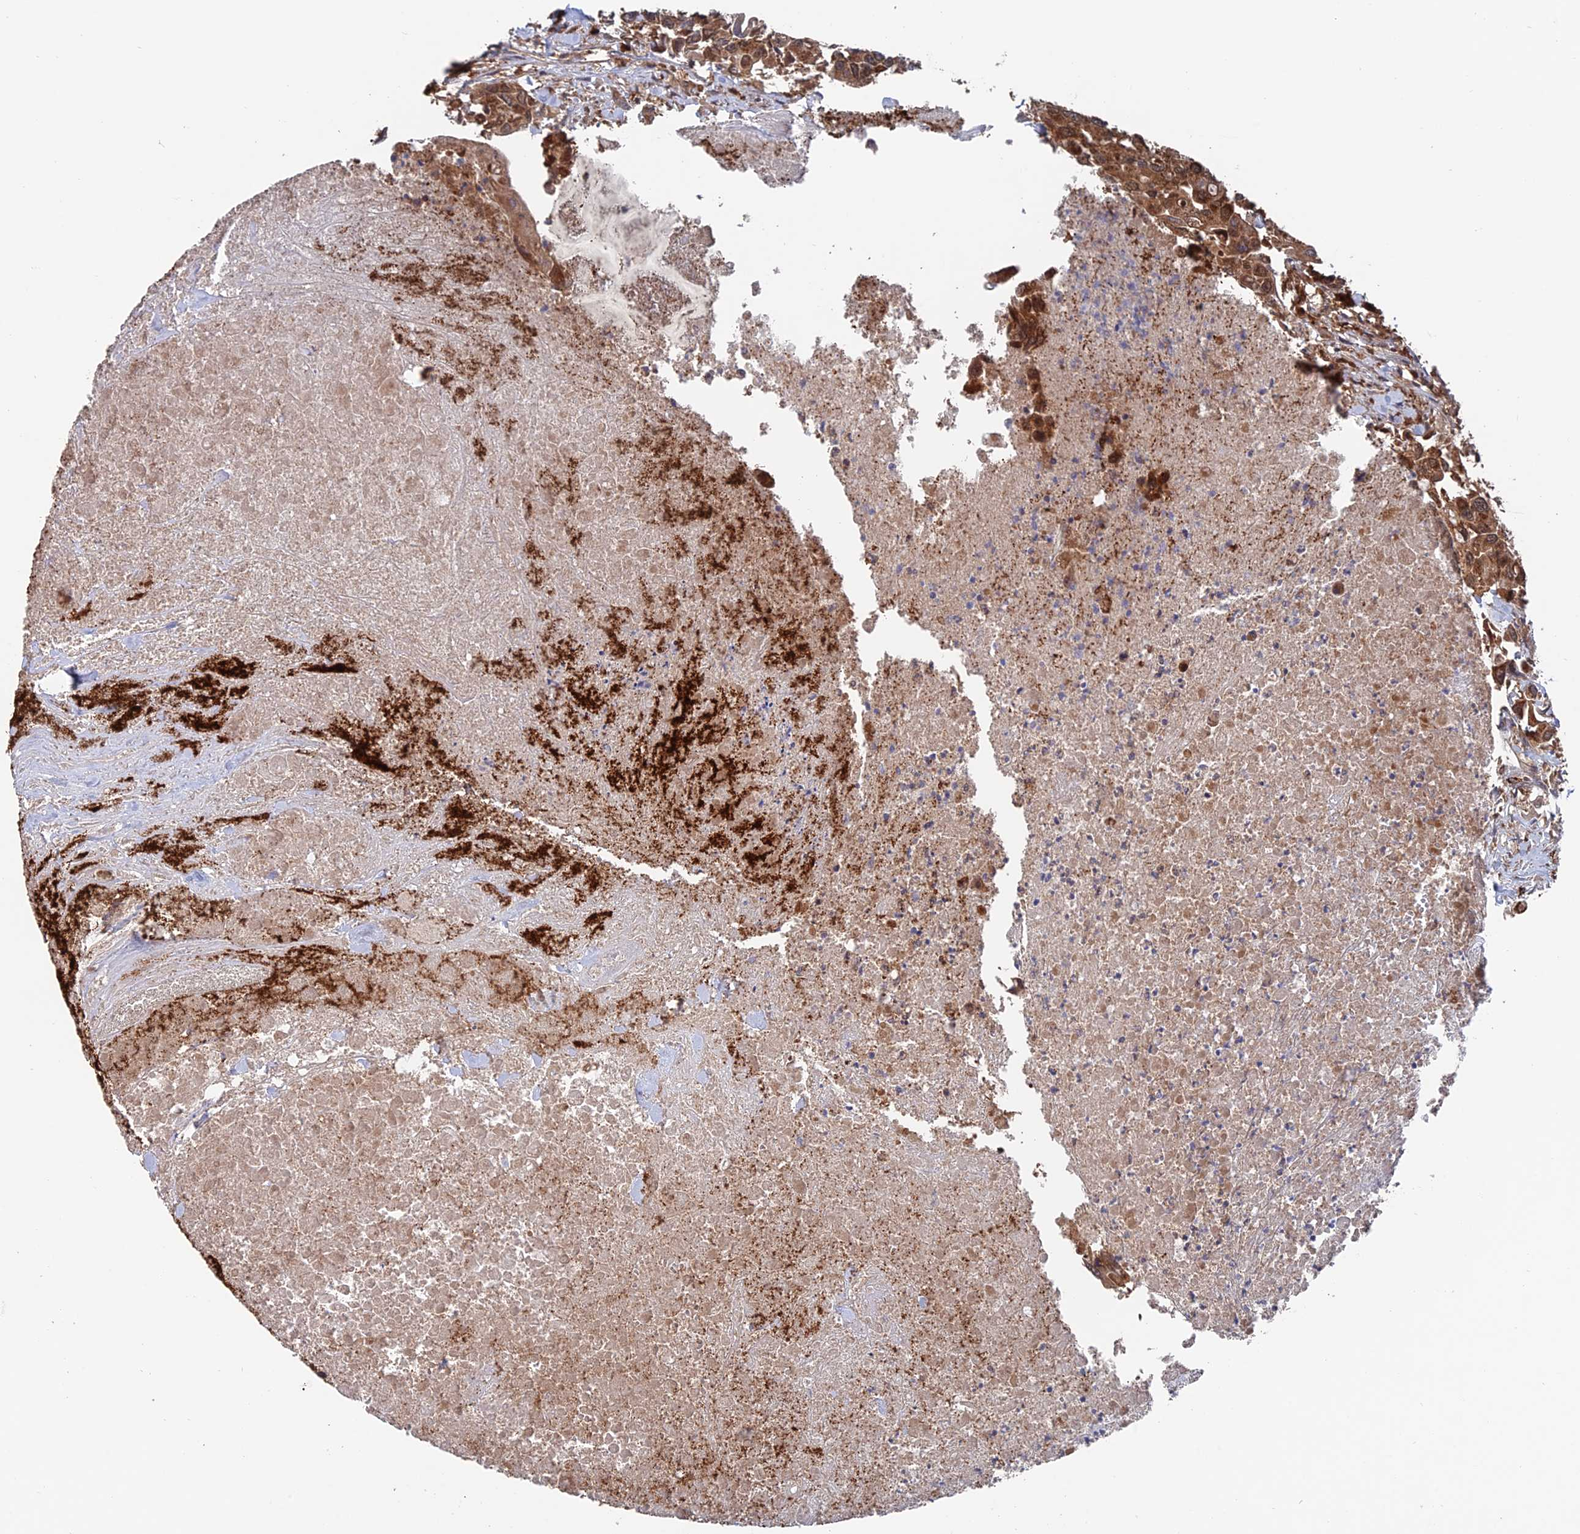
{"staining": {"intensity": "moderate", "quantity": ">75%", "location": "cytoplasmic/membranous"}, "tissue": "colorectal cancer", "cell_type": "Tumor cells", "image_type": "cancer", "snomed": [{"axis": "morphology", "description": "Adenocarcinoma, NOS"}, {"axis": "topography", "description": "Colon"}], "caption": "Tumor cells exhibit medium levels of moderate cytoplasmic/membranous positivity in approximately >75% of cells in colorectal cancer.", "gene": "DTYMK", "patient": {"sex": "male", "age": 77}}